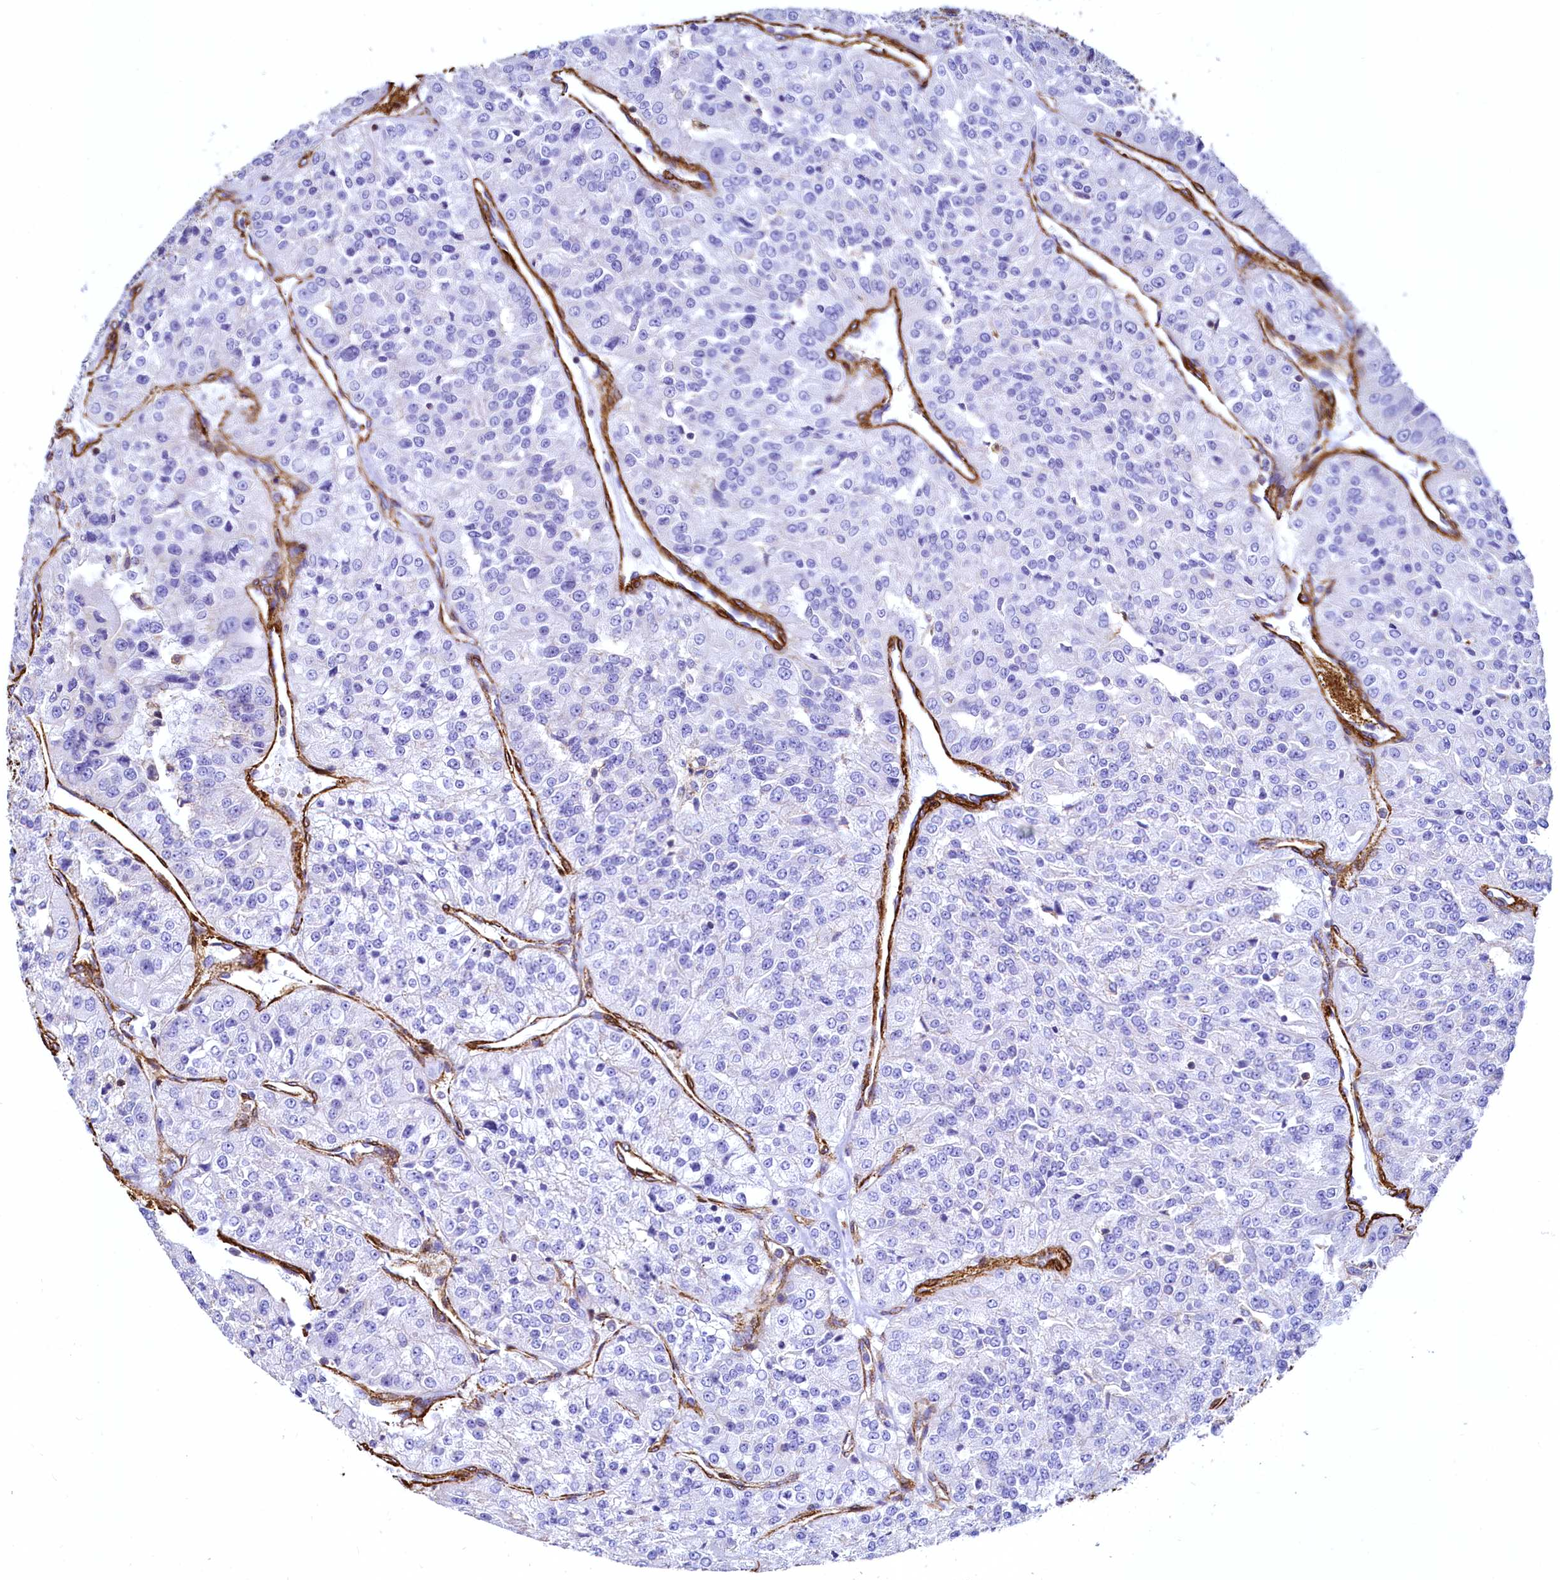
{"staining": {"intensity": "negative", "quantity": "none", "location": "none"}, "tissue": "renal cancer", "cell_type": "Tumor cells", "image_type": "cancer", "snomed": [{"axis": "morphology", "description": "Adenocarcinoma, NOS"}, {"axis": "topography", "description": "Kidney"}], "caption": "Immunohistochemistry image of human adenocarcinoma (renal) stained for a protein (brown), which reveals no positivity in tumor cells.", "gene": "THBS1", "patient": {"sex": "female", "age": 63}}